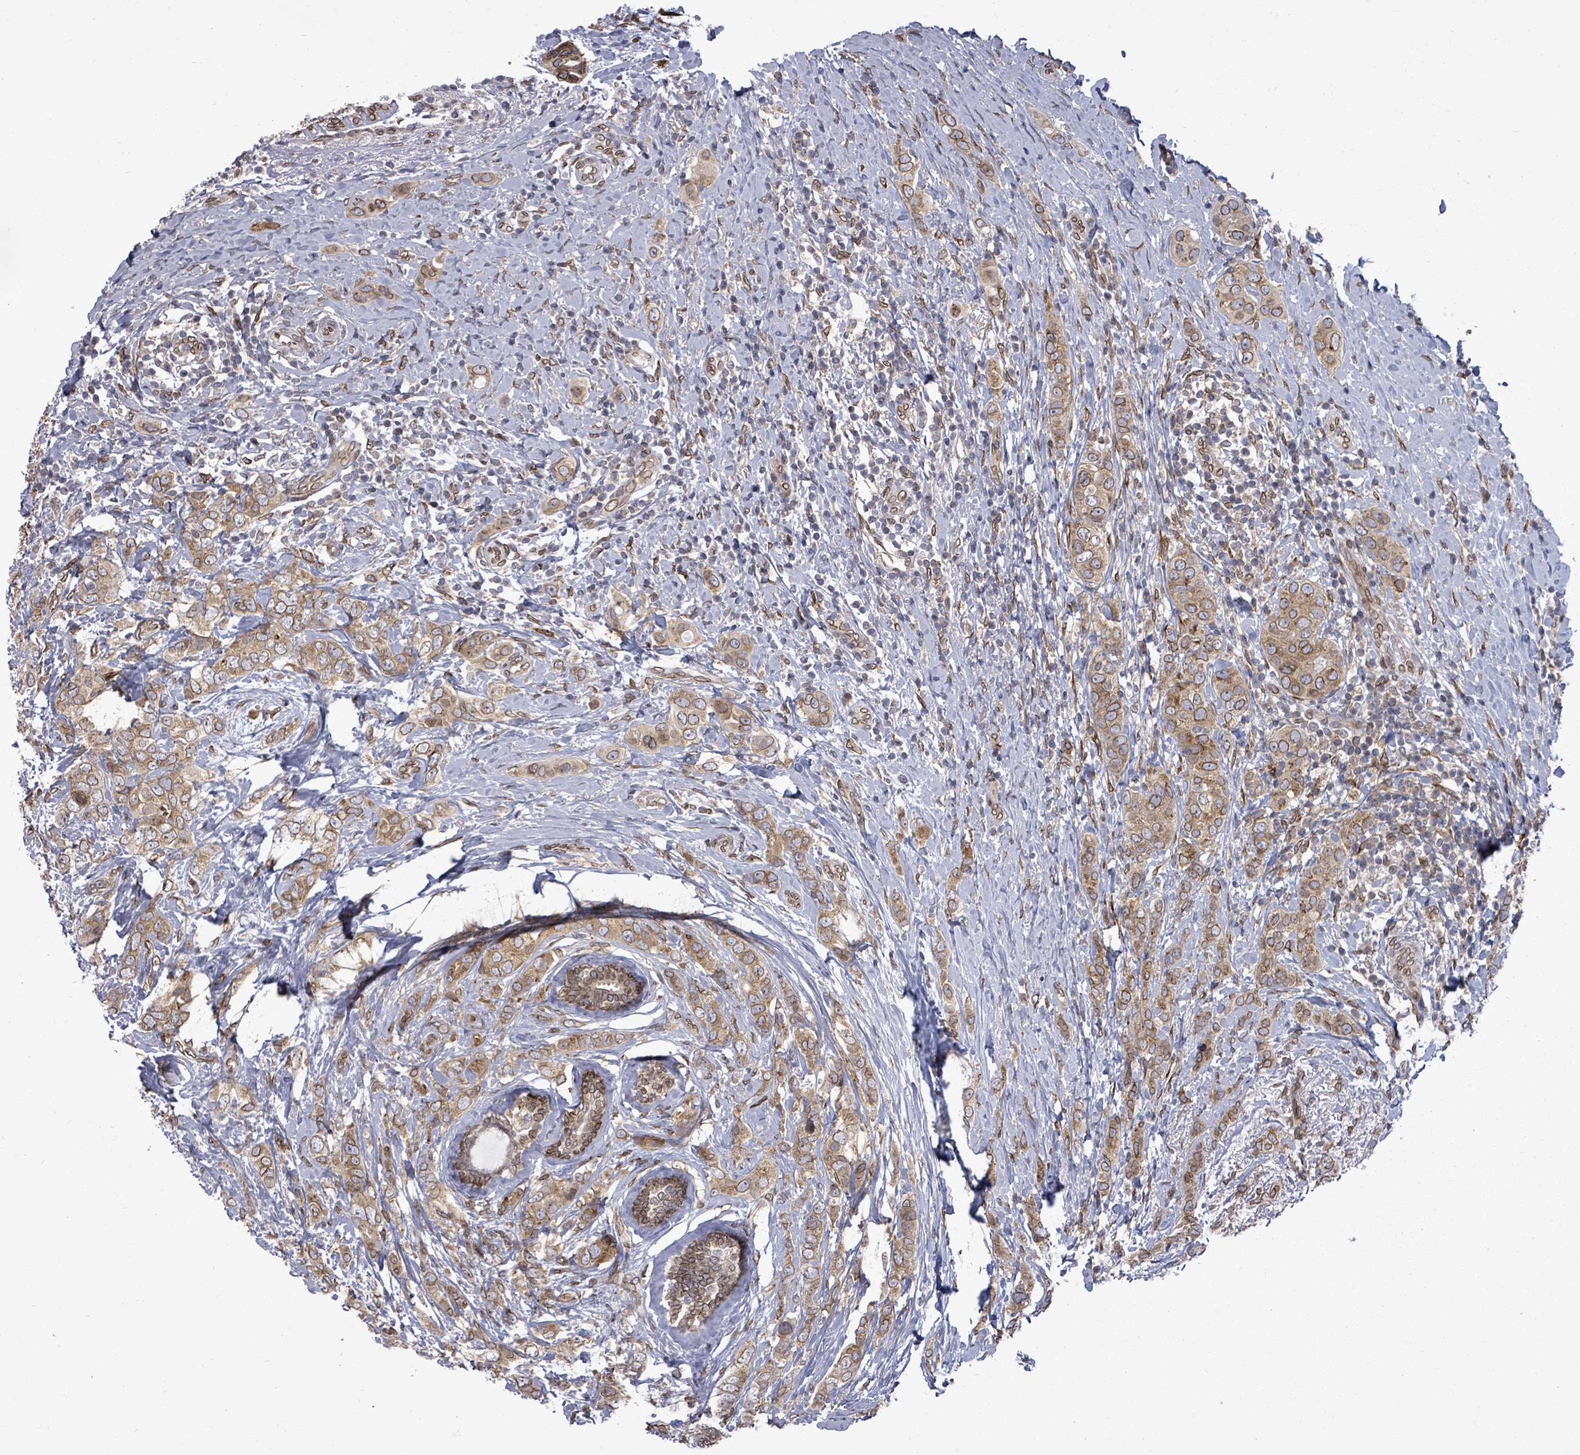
{"staining": {"intensity": "moderate", "quantity": ">75%", "location": "cytoplasmic/membranous,nuclear"}, "tissue": "breast cancer", "cell_type": "Tumor cells", "image_type": "cancer", "snomed": [{"axis": "morphology", "description": "Lobular carcinoma"}, {"axis": "topography", "description": "Breast"}], "caption": "Breast cancer (lobular carcinoma) stained with a protein marker displays moderate staining in tumor cells.", "gene": "ARFGAP1", "patient": {"sex": "female", "age": 51}}